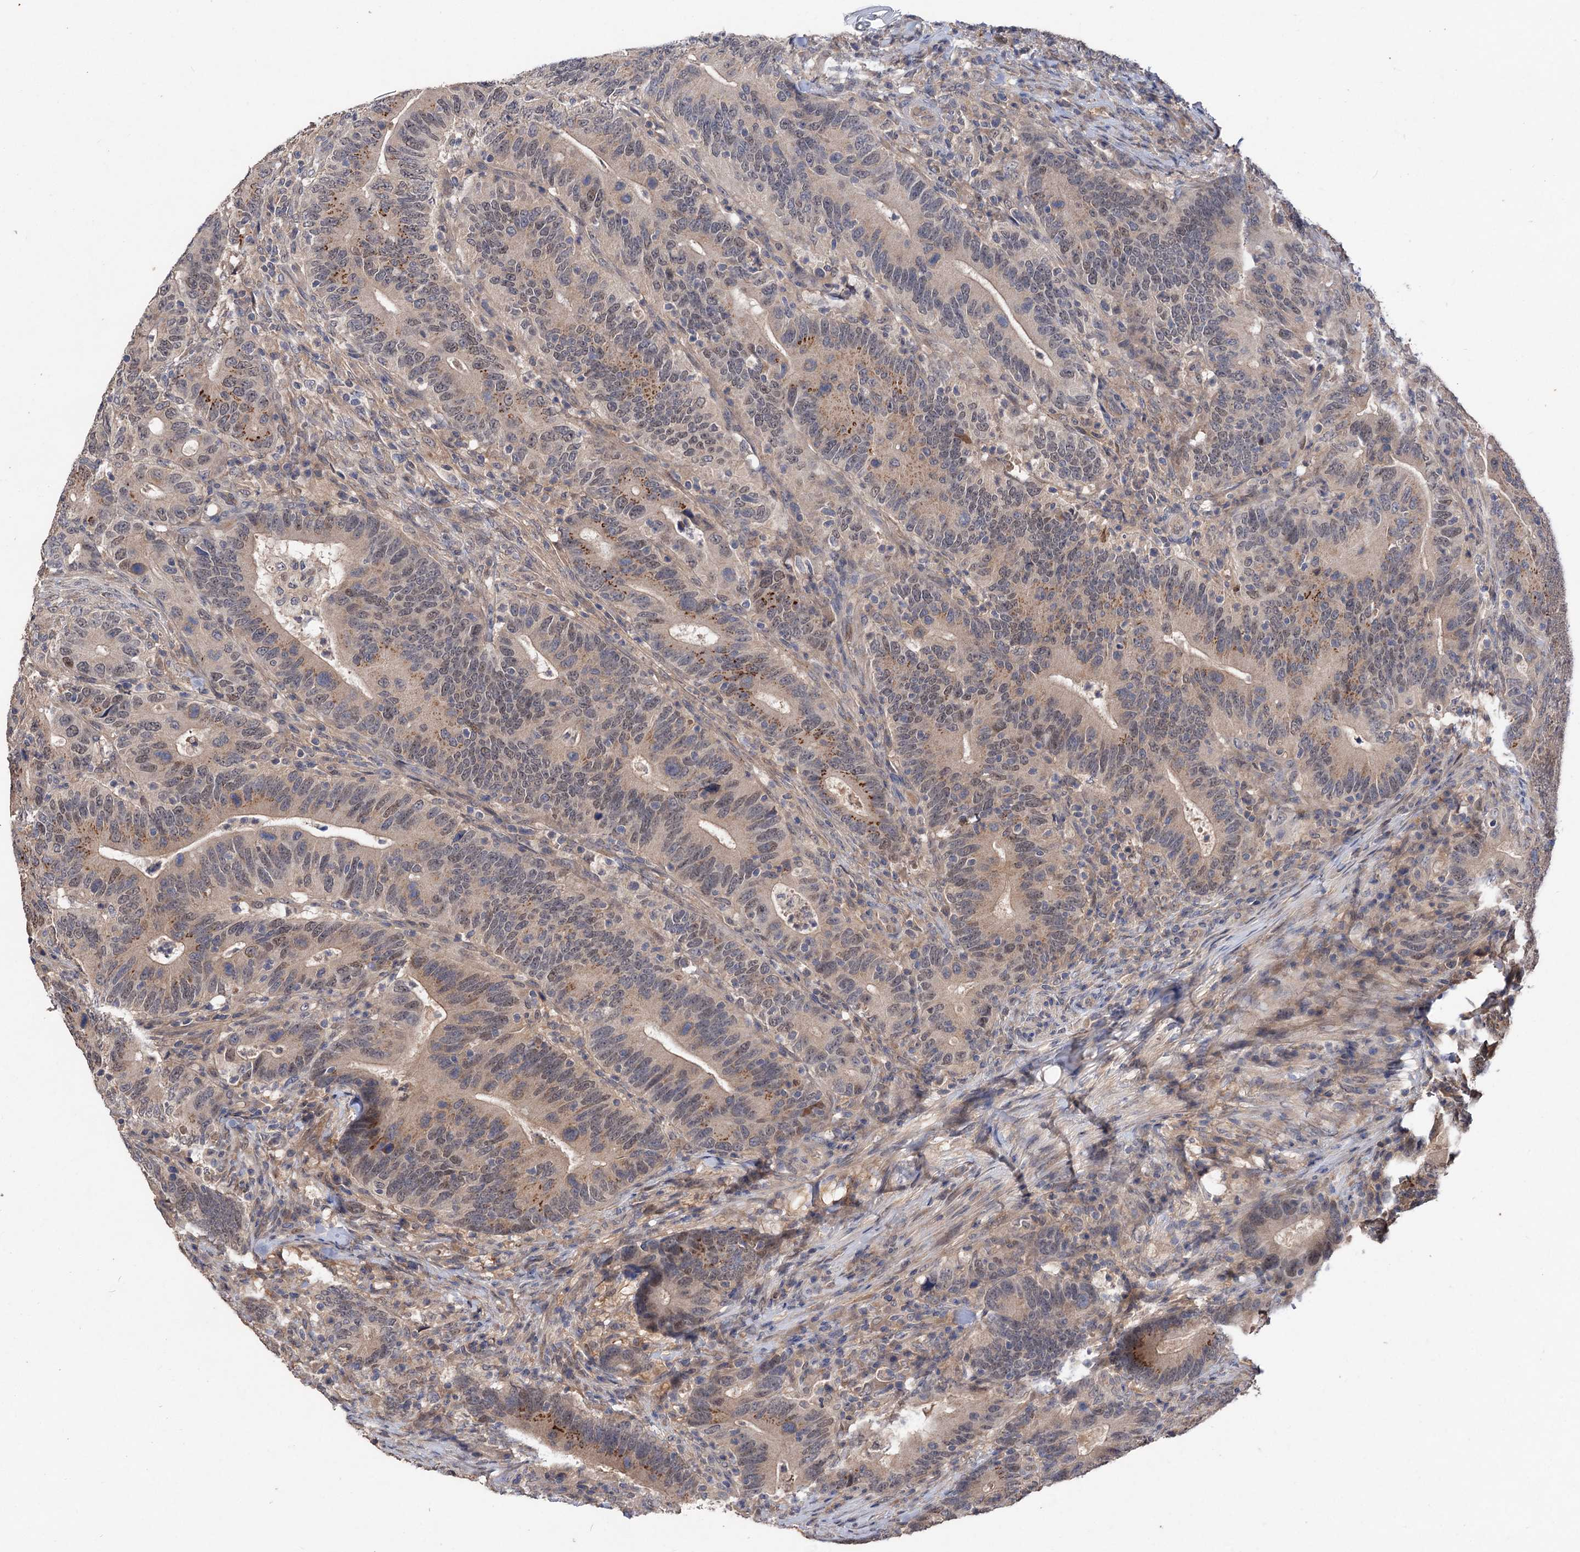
{"staining": {"intensity": "moderate", "quantity": "25%-75%", "location": "cytoplasmic/membranous,nuclear"}, "tissue": "colorectal cancer", "cell_type": "Tumor cells", "image_type": "cancer", "snomed": [{"axis": "morphology", "description": "Adenocarcinoma, NOS"}, {"axis": "topography", "description": "Colon"}], "caption": "Colorectal cancer stained with IHC shows moderate cytoplasmic/membranous and nuclear staining in approximately 25%-75% of tumor cells.", "gene": "NUDCD2", "patient": {"sex": "female", "age": 66}}